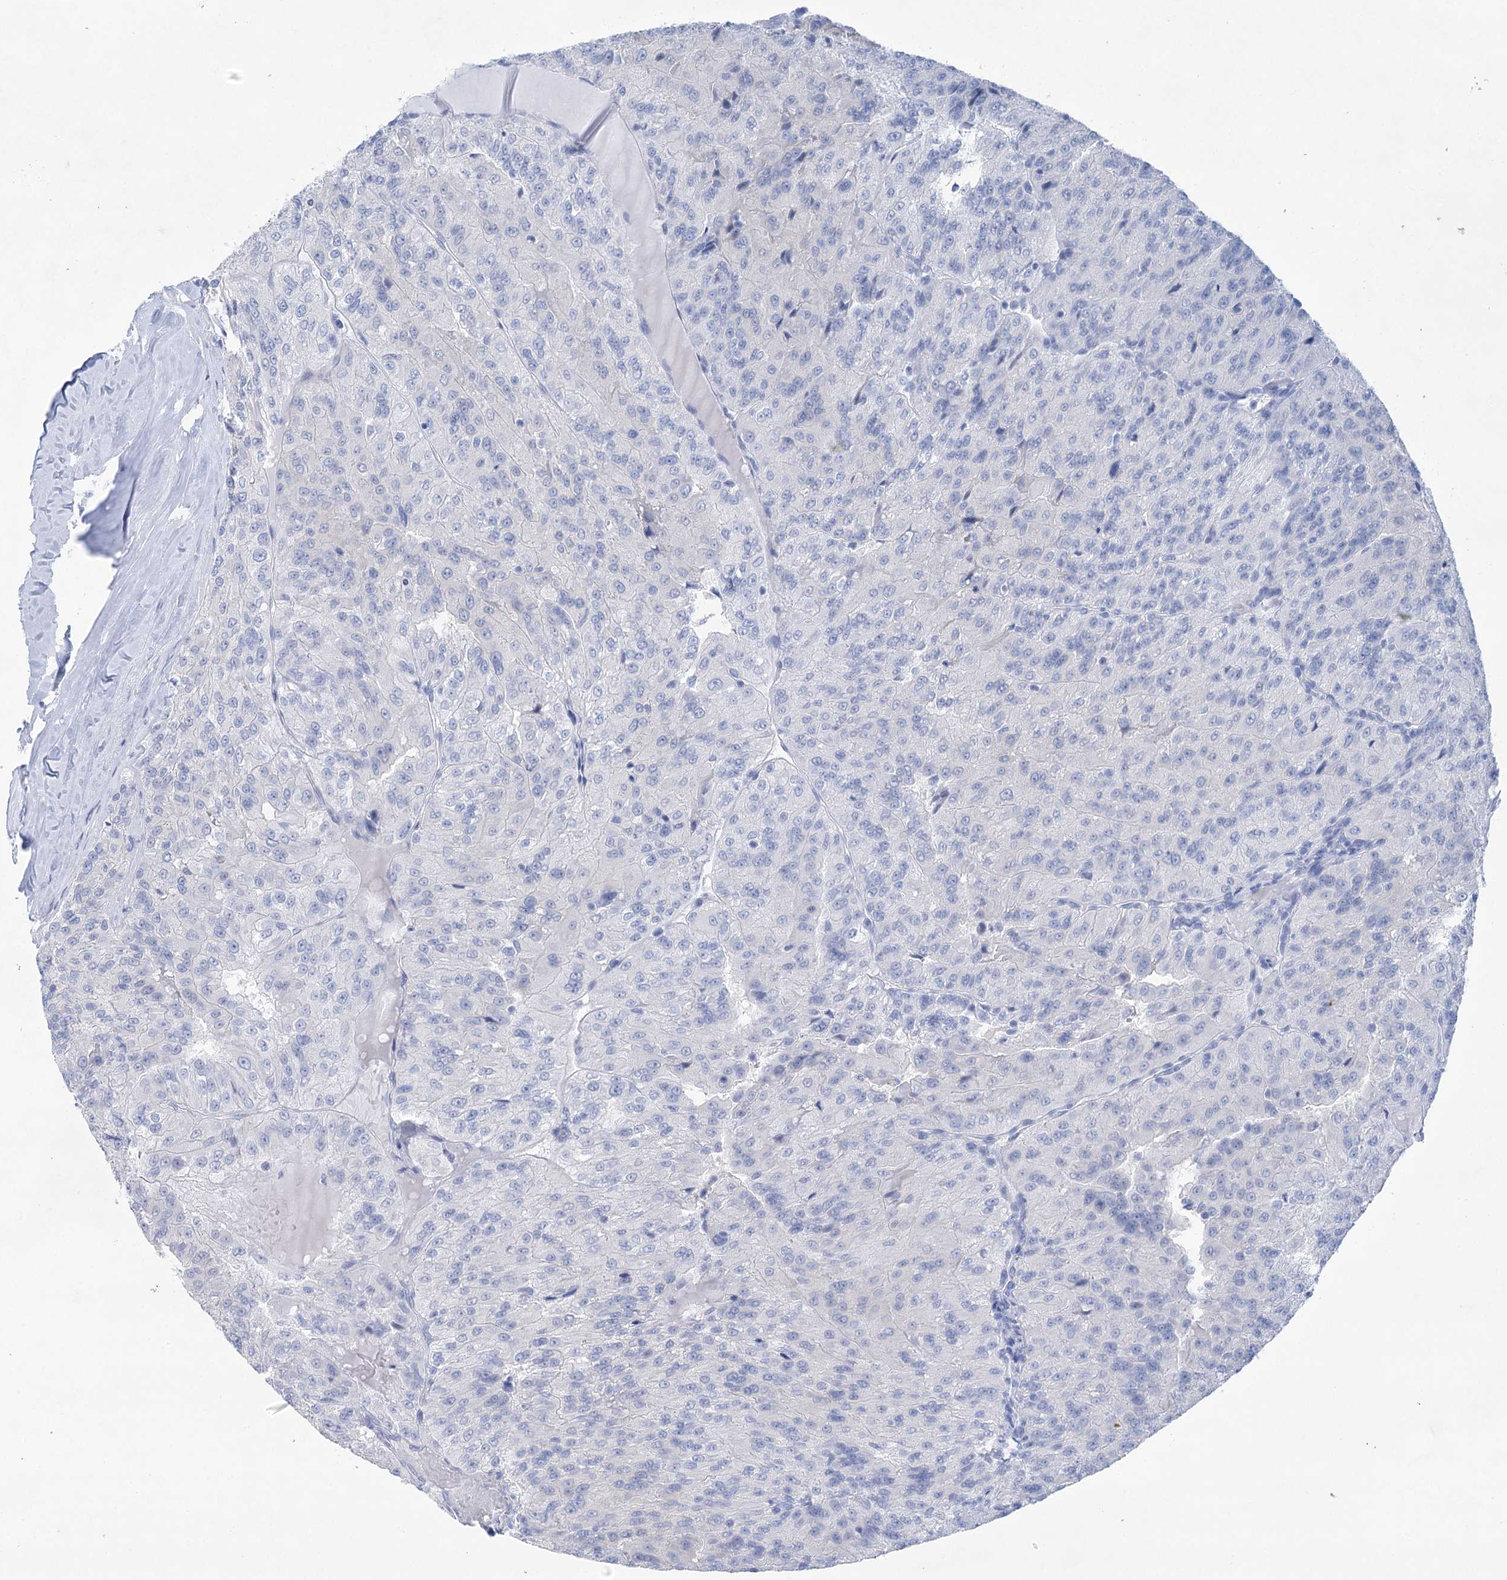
{"staining": {"intensity": "negative", "quantity": "none", "location": "none"}, "tissue": "renal cancer", "cell_type": "Tumor cells", "image_type": "cancer", "snomed": [{"axis": "morphology", "description": "Adenocarcinoma, NOS"}, {"axis": "topography", "description": "Kidney"}], "caption": "Protein analysis of renal cancer (adenocarcinoma) demonstrates no significant staining in tumor cells.", "gene": "LALBA", "patient": {"sex": "female", "age": 63}}